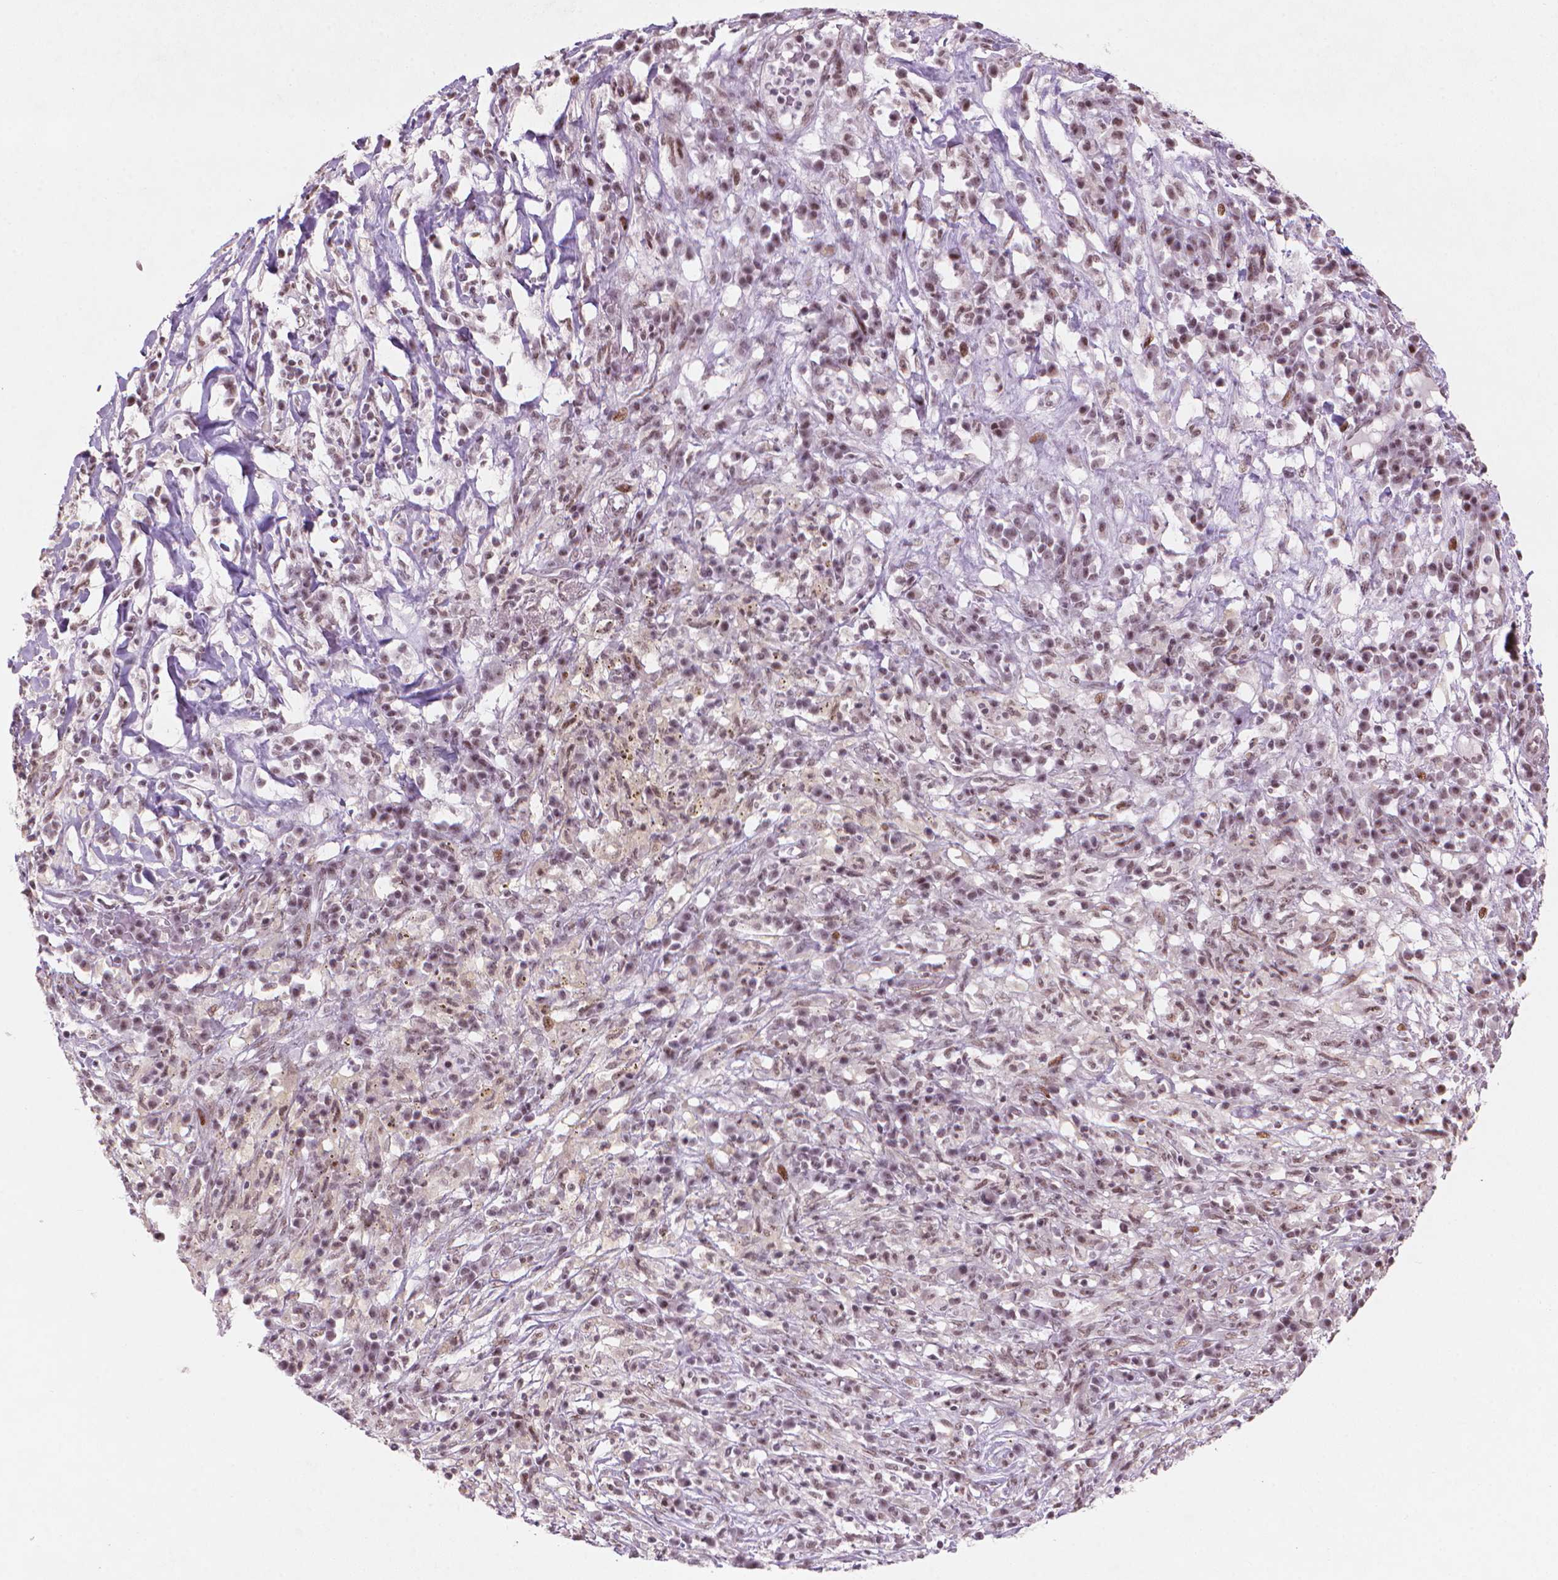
{"staining": {"intensity": "moderate", "quantity": ">75%", "location": "nuclear"}, "tissue": "melanoma", "cell_type": "Tumor cells", "image_type": "cancer", "snomed": [{"axis": "morphology", "description": "Malignant melanoma, NOS"}, {"axis": "topography", "description": "Skin"}], "caption": "Immunohistochemistry histopathology image of human malignant melanoma stained for a protein (brown), which demonstrates medium levels of moderate nuclear expression in approximately >75% of tumor cells.", "gene": "HES7", "patient": {"sex": "female", "age": 91}}